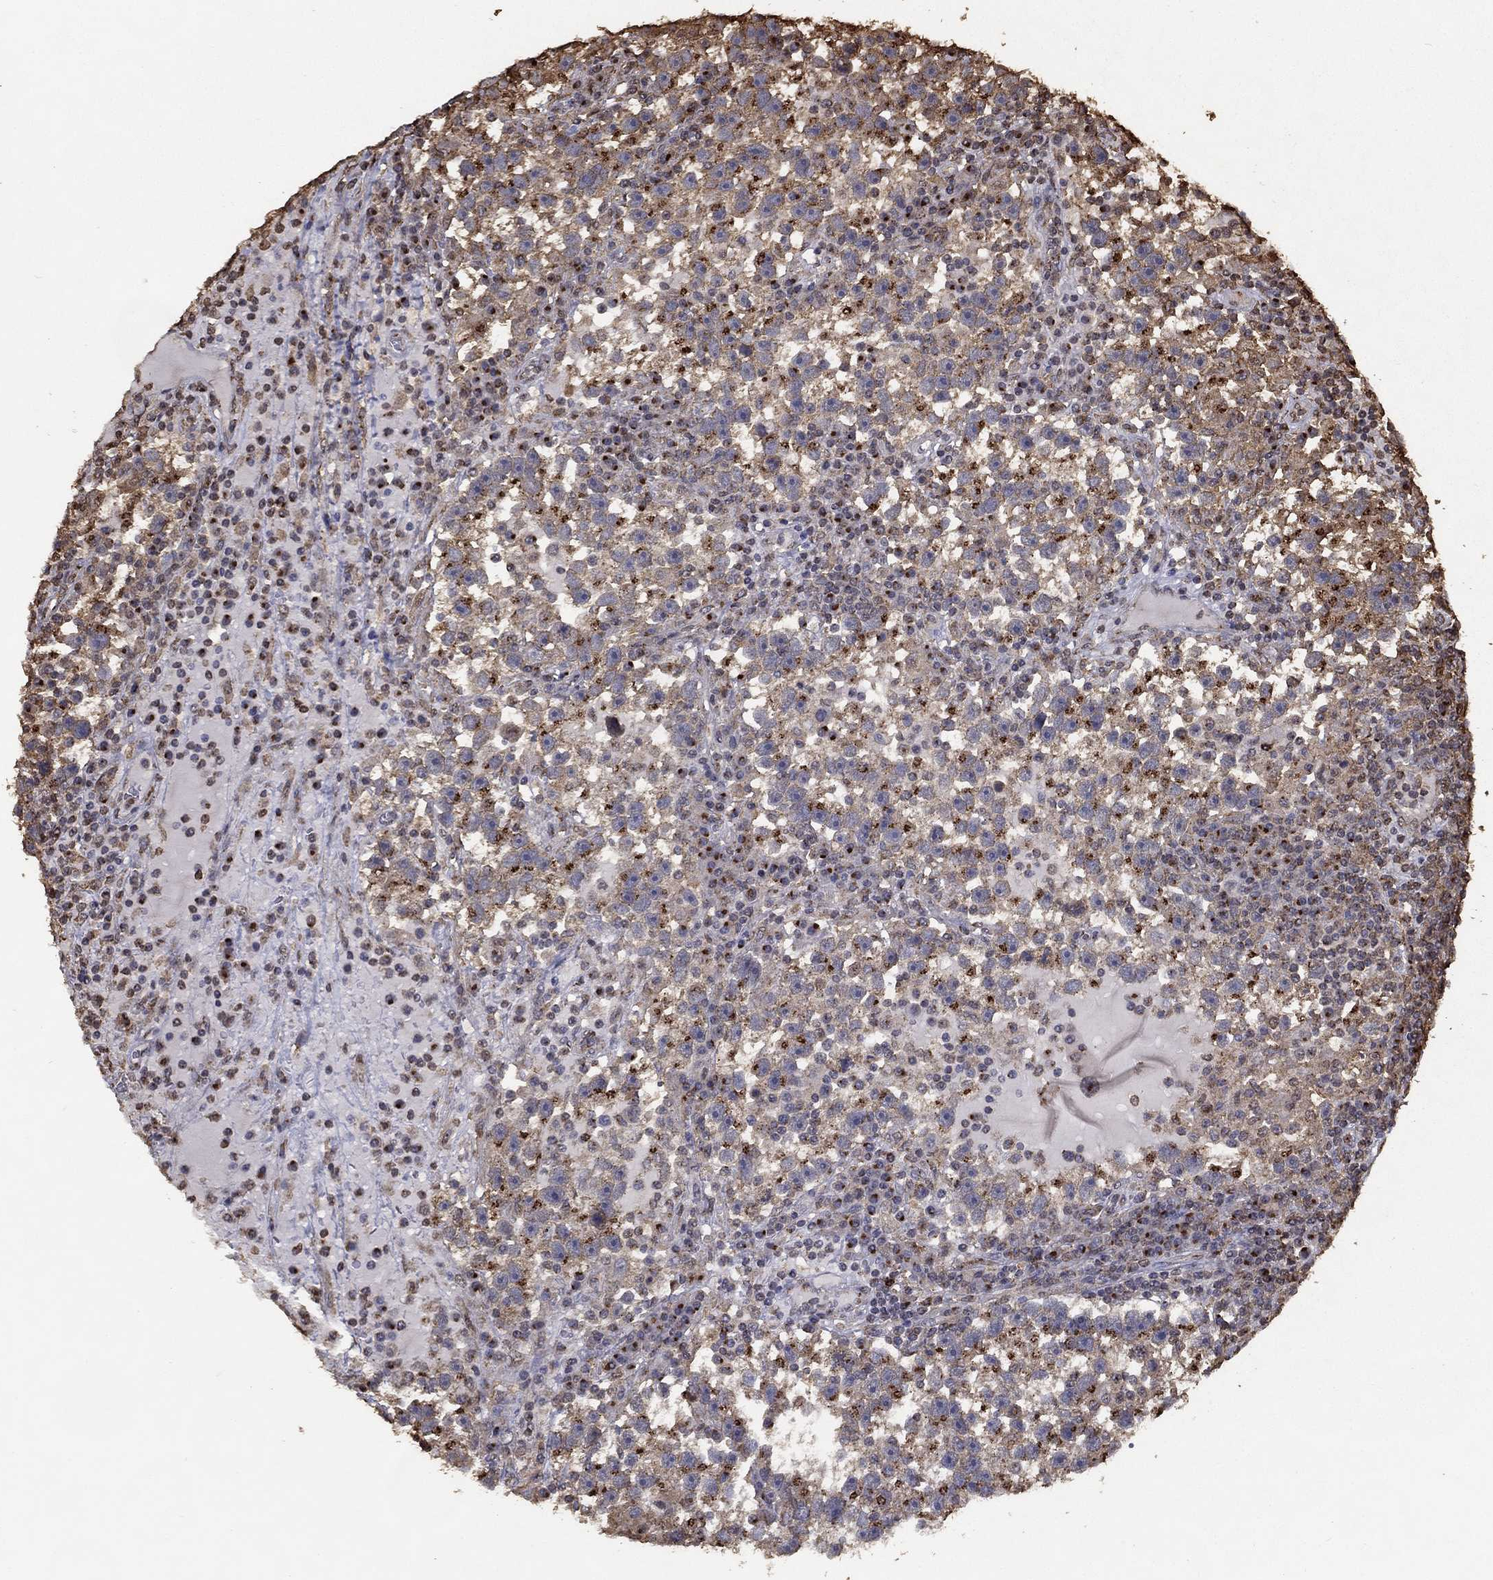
{"staining": {"intensity": "strong", "quantity": "25%-75%", "location": "cytoplasmic/membranous"}, "tissue": "testis cancer", "cell_type": "Tumor cells", "image_type": "cancer", "snomed": [{"axis": "morphology", "description": "Seminoma, NOS"}, {"axis": "topography", "description": "Testis"}], "caption": "Protein expression analysis of testis seminoma exhibits strong cytoplasmic/membranous staining in approximately 25%-75% of tumor cells.", "gene": "GPR183", "patient": {"sex": "male", "age": 47}}